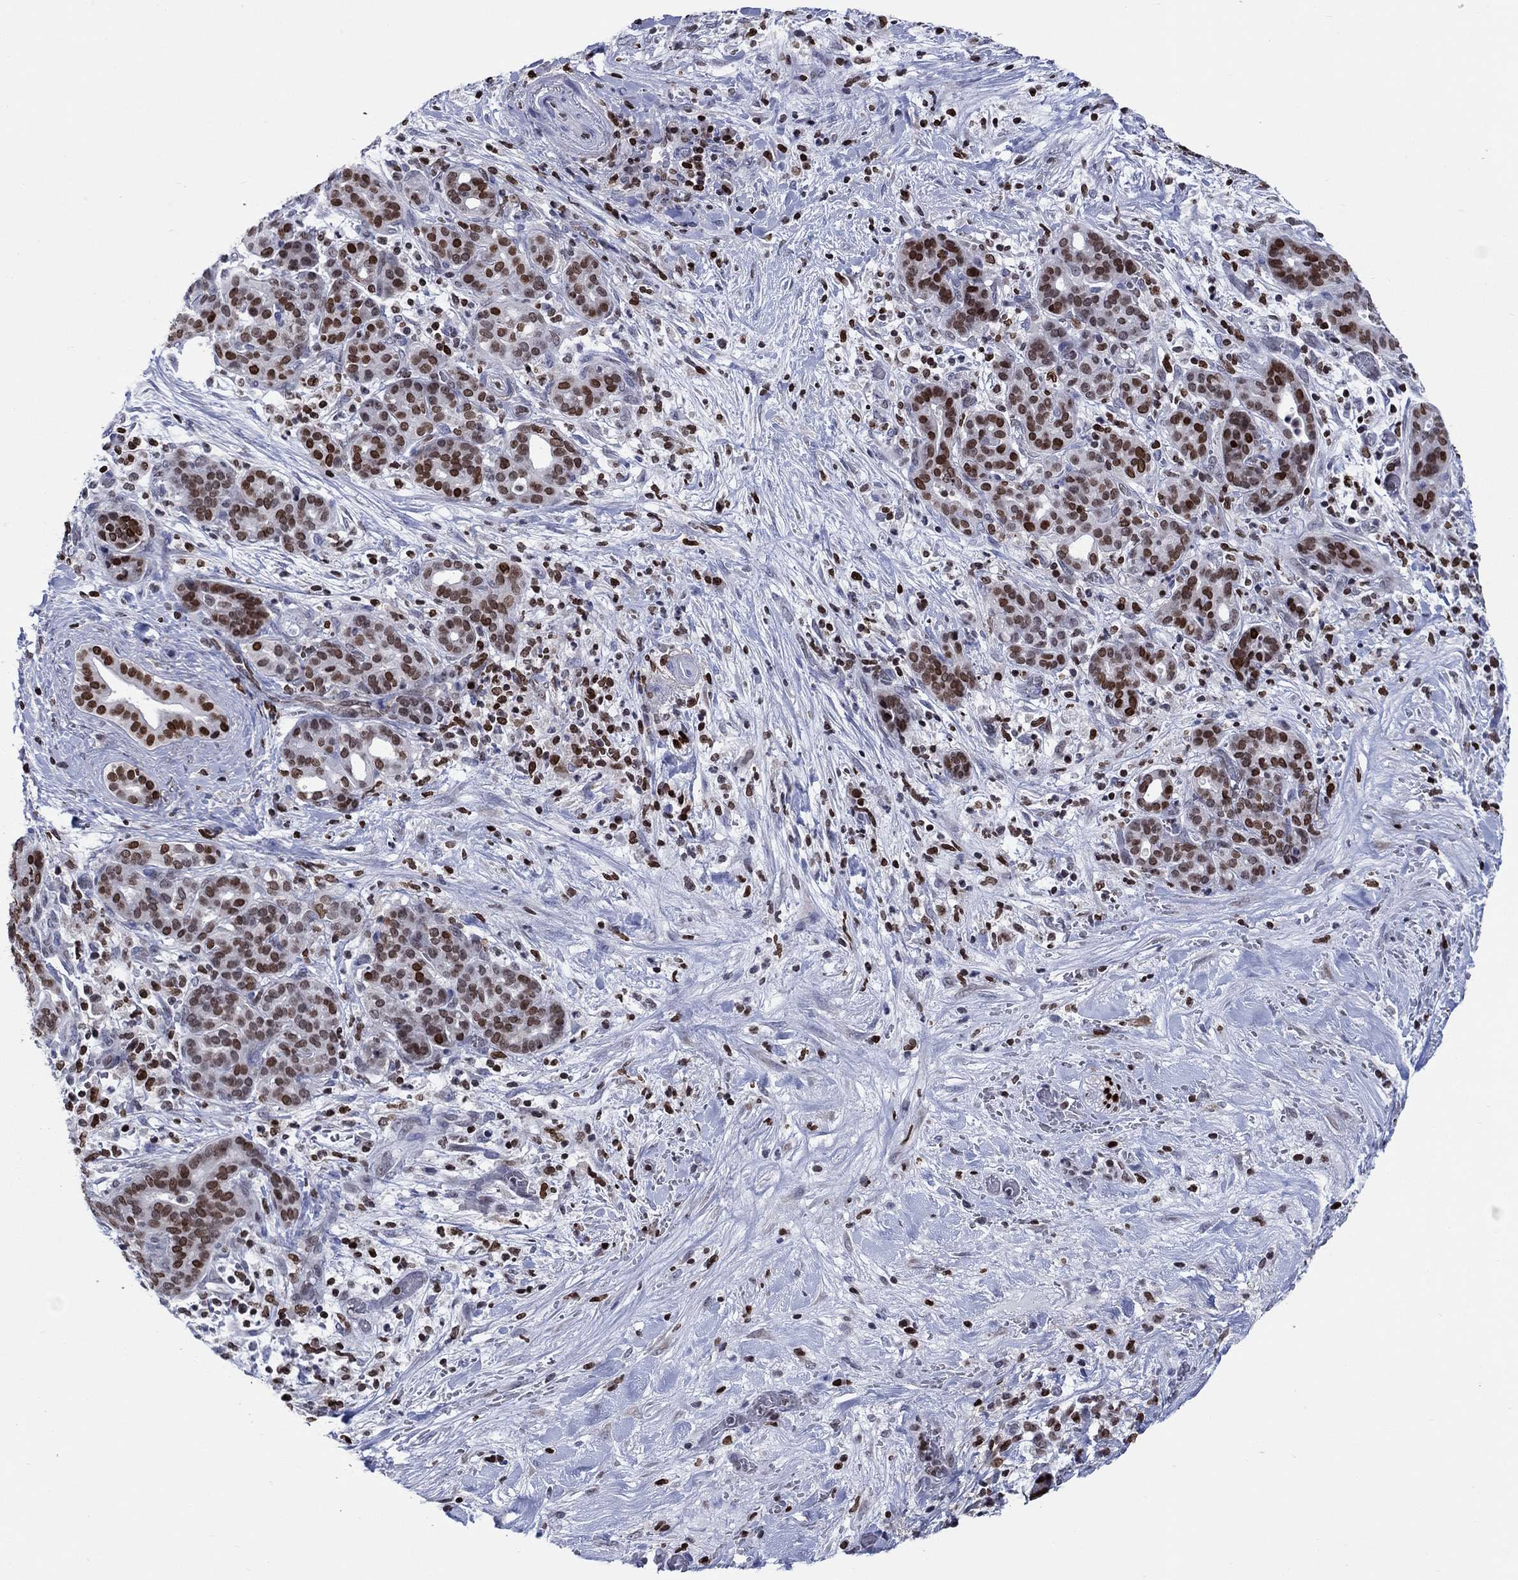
{"staining": {"intensity": "strong", "quantity": "25%-75%", "location": "nuclear"}, "tissue": "pancreatic cancer", "cell_type": "Tumor cells", "image_type": "cancer", "snomed": [{"axis": "morphology", "description": "Adenocarcinoma, NOS"}, {"axis": "topography", "description": "Pancreas"}], "caption": "Protein expression analysis of human pancreatic adenocarcinoma reveals strong nuclear positivity in about 25%-75% of tumor cells.", "gene": "HMGA1", "patient": {"sex": "male", "age": 44}}